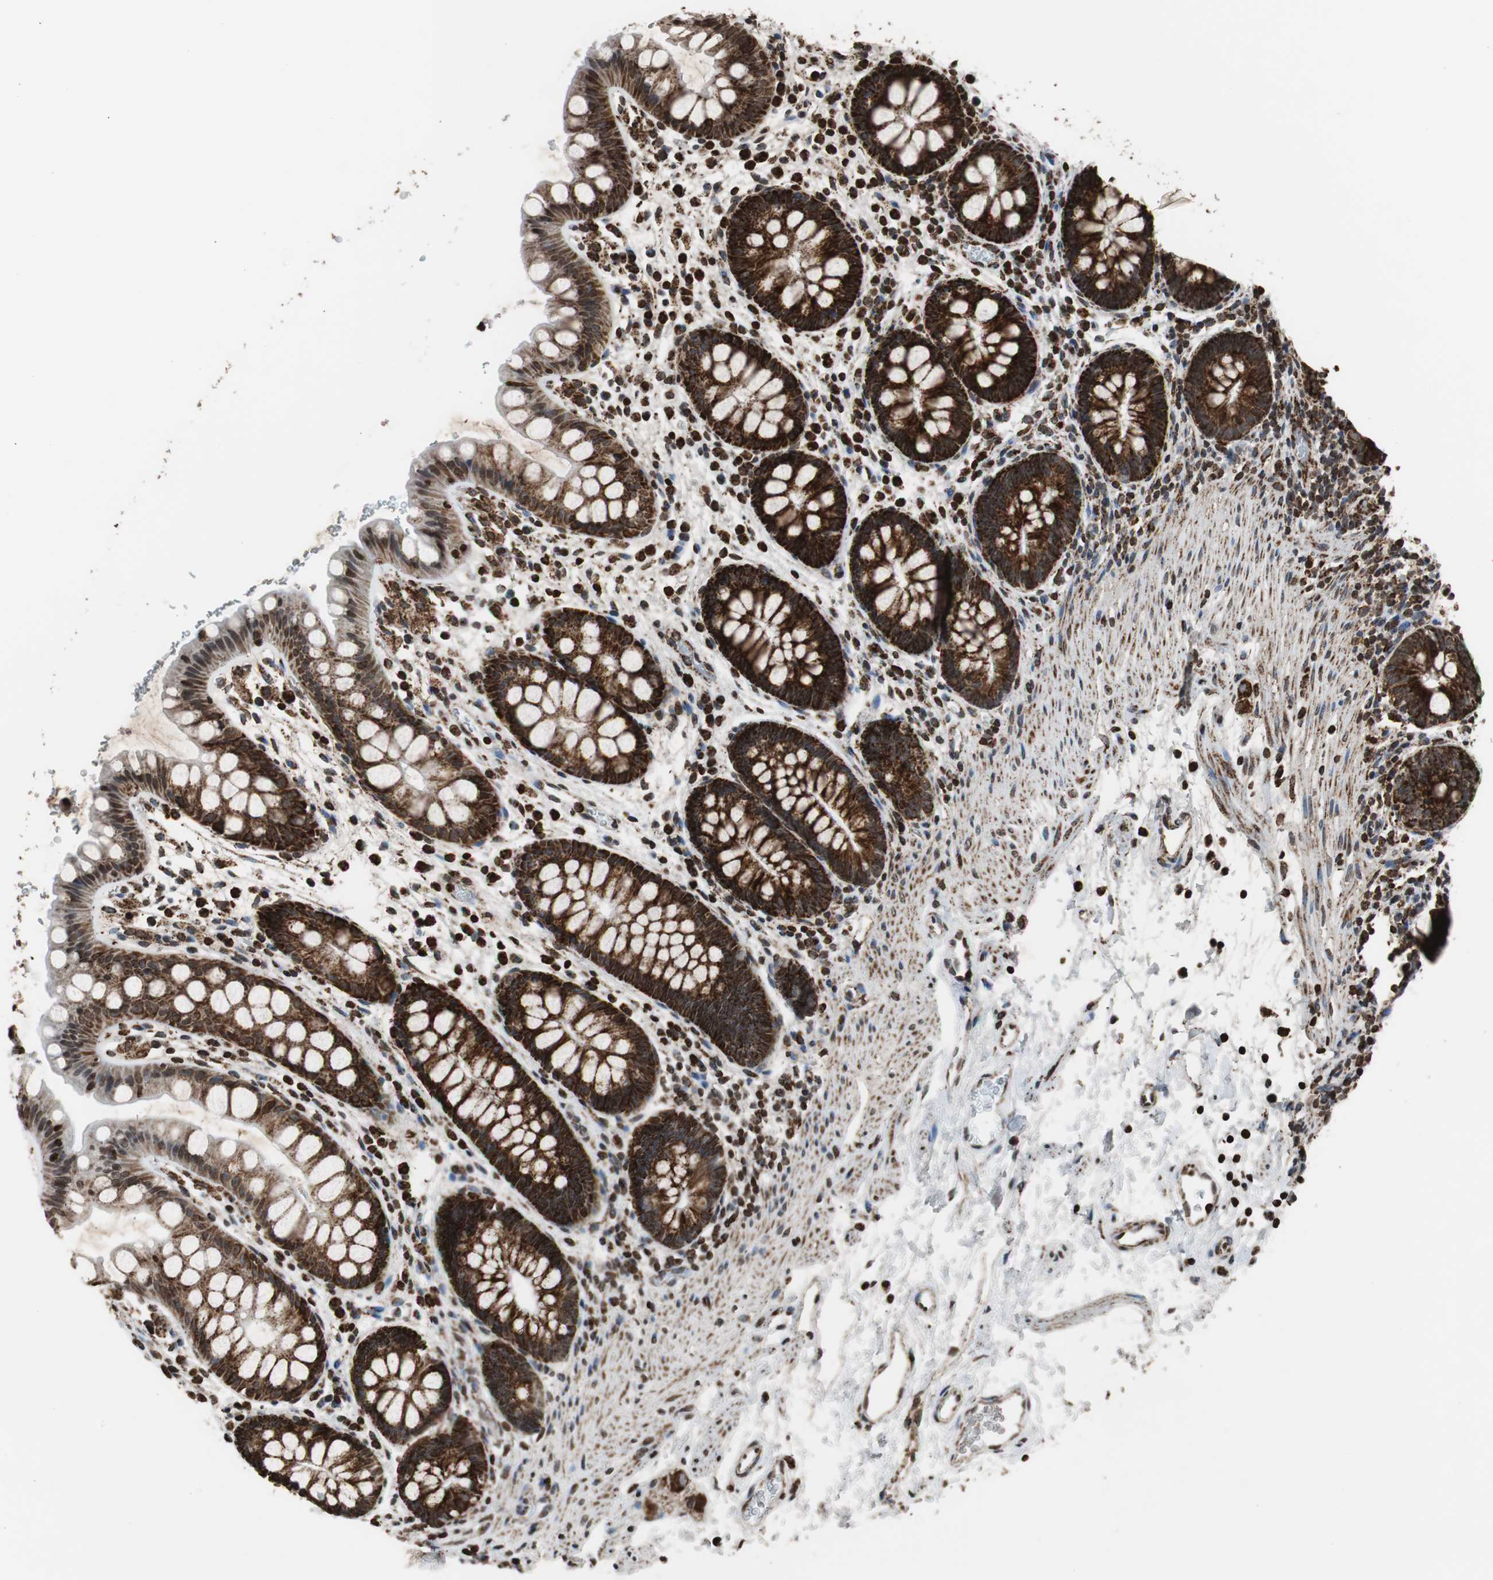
{"staining": {"intensity": "strong", "quantity": ">75%", "location": "cytoplasmic/membranous"}, "tissue": "rectum", "cell_type": "Glandular cells", "image_type": "normal", "snomed": [{"axis": "morphology", "description": "Normal tissue, NOS"}, {"axis": "topography", "description": "Rectum"}], "caption": "Immunohistochemistry (IHC) of unremarkable rectum shows high levels of strong cytoplasmic/membranous expression in about >75% of glandular cells.", "gene": "HSPA9", "patient": {"sex": "female", "age": 24}}